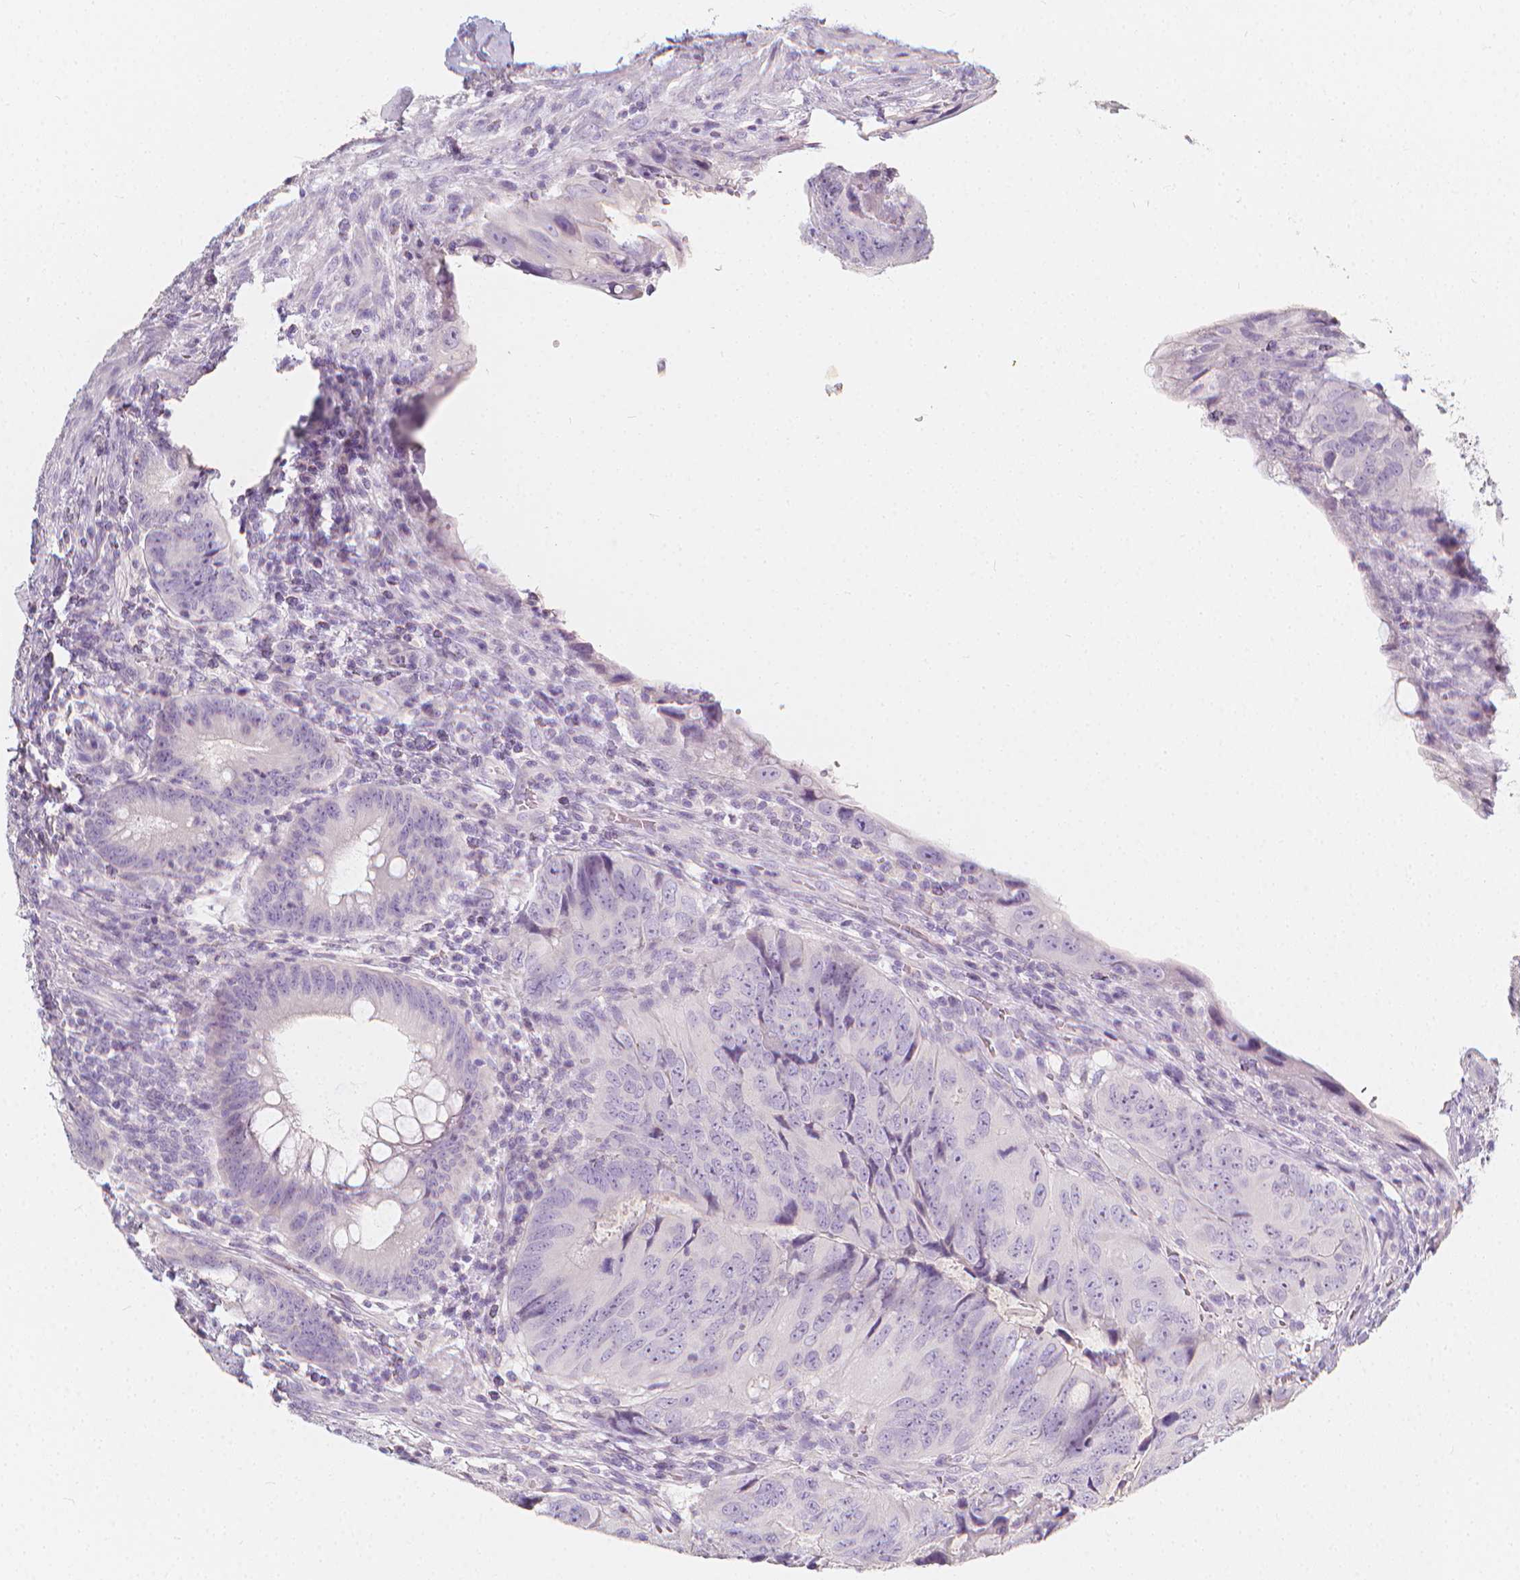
{"staining": {"intensity": "negative", "quantity": "none", "location": "none"}, "tissue": "colorectal cancer", "cell_type": "Tumor cells", "image_type": "cancer", "snomed": [{"axis": "morphology", "description": "Adenocarcinoma, NOS"}, {"axis": "topography", "description": "Colon"}], "caption": "A micrograph of colorectal cancer (adenocarcinoma) stained for a protein reveals no brown staining in tumor cells.", "gene": "RBFOX1", "patient": {"sex": "male", "age": 79}}